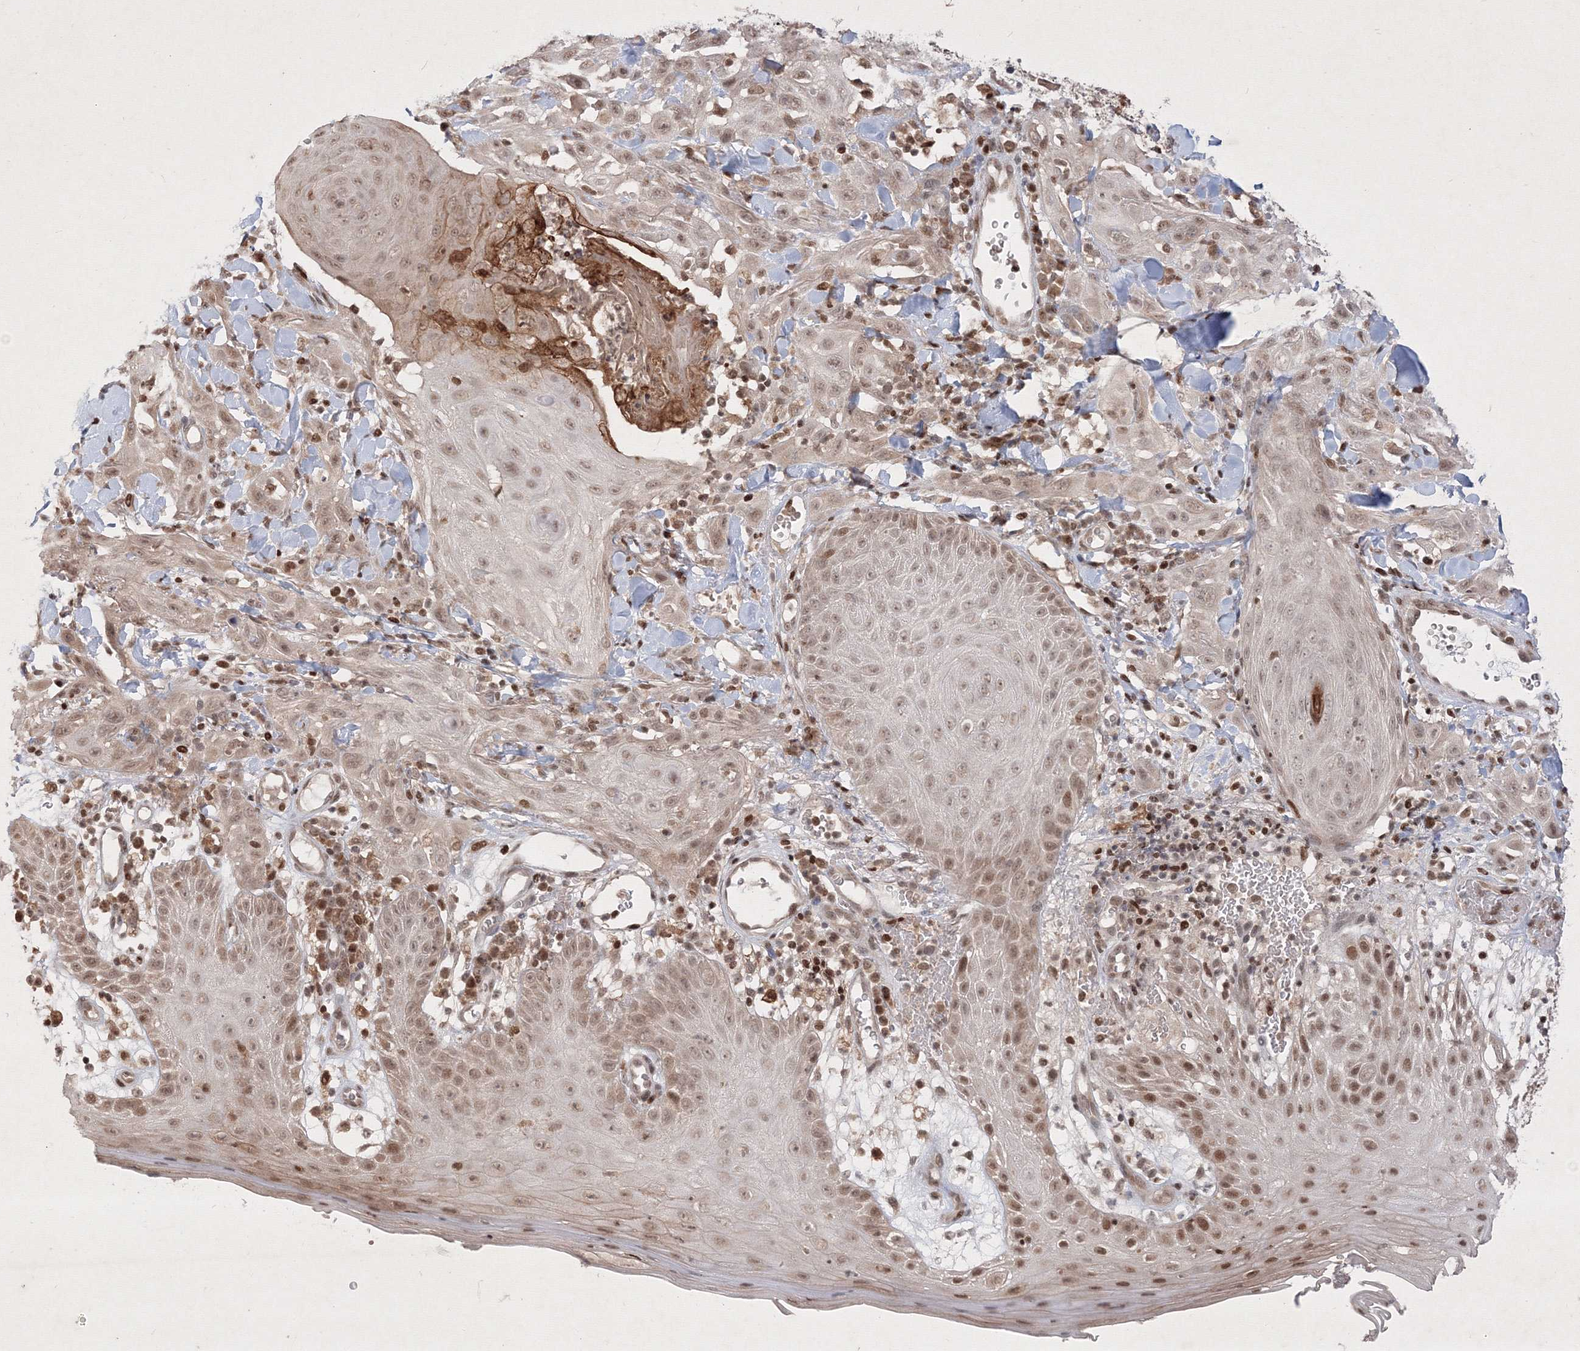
{"staining": {"intensity": "weak", "quantity": ">75%", "location": "nuclear"}, "tissue": "skin cancer", "cell_type": "Tumor cells", "image_type": "cancer", "snomed": [{"axis": "morphology", "description": "Squamous cell carcinoma, NOS"}, {"axis": "topography", "description": "Skin"}], "caption": "DAB immunohistochemical staining of squamous cell carcinoma (skin) demonstrates weak nuclear protein positivity in approximately >75% of tumor cells. (IHC, brightfield microscopy, high magnification).", "gene": "TAB1", "patient": {"sex": "male", "age": 24}}